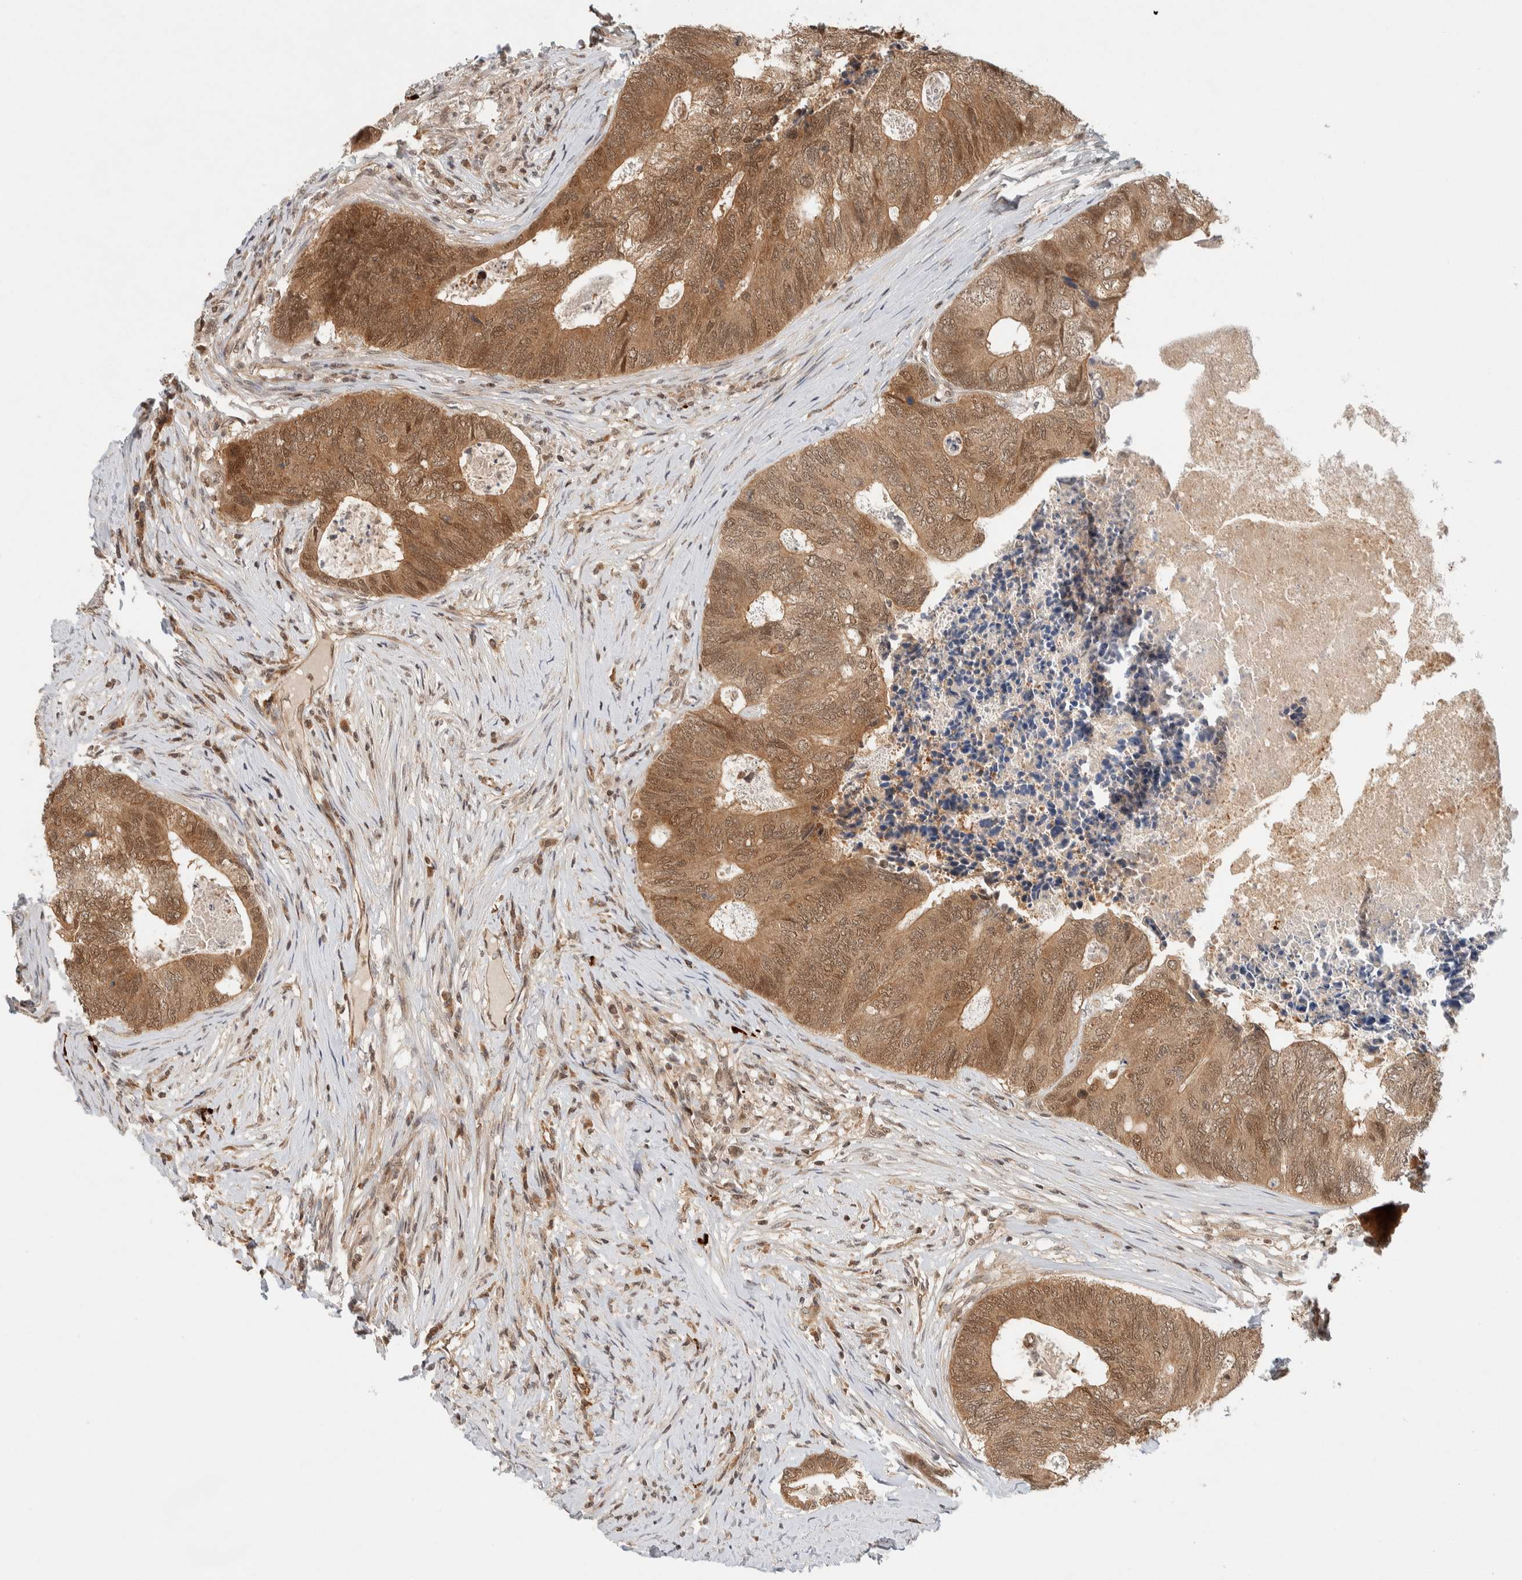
{"staining": {"intensity": "moderate", "quantity": ">75%", "location": "cytoplasmic/membranous,nuclear"}, "tissue": "colorectal cancer", "cell_type": "Tumor cells", "image_type": "cancer", "snomed": [{"axis": "morphology", "description": "Adenocarcinoma, NOS"}, {"axis": "topography", "description": "Colon"}], "caption": "Protein expression analysis of human colorectal adenocarcinoma reveals moderate cytoplasmic/membranous and nuclear expression in about >75% of tumor cells.", "gene": "C8orf76", "patient": {"sex": "female", "age": 67}}